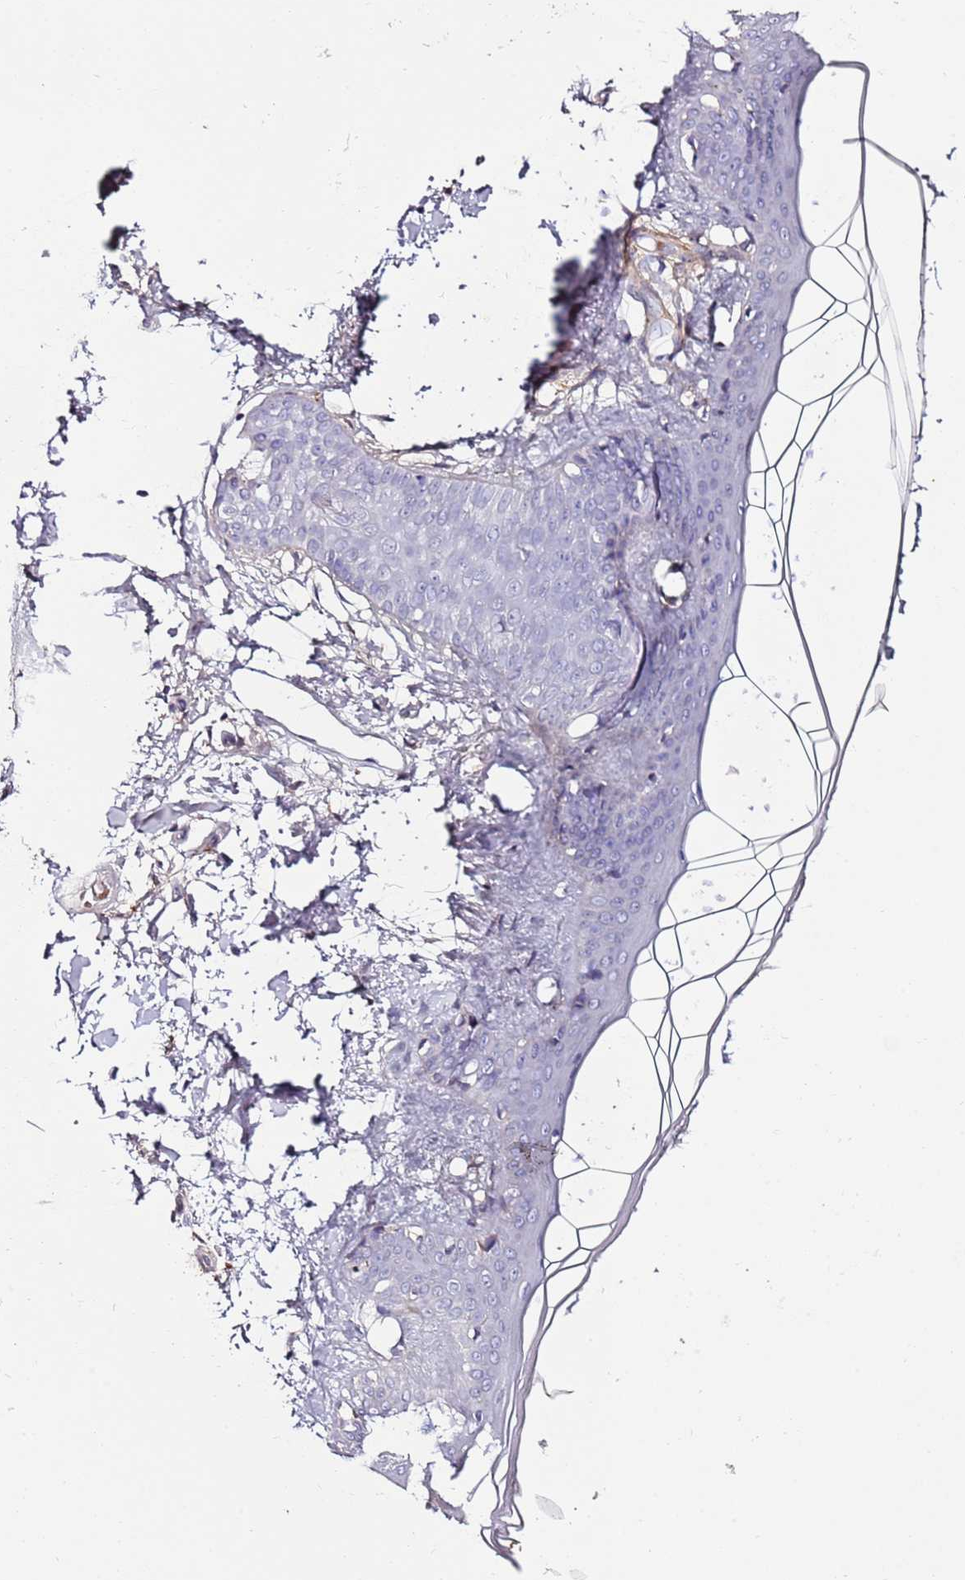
{"staining": {"intensity": "negative", "quantity": "none", "location": "none"}, "tissue": "skin", "cell_type": "Fibroblasts", "image_type": "normal", "snomed": [{"axis": "morphology", "description": "Normal tissue, NOS"}, {"axis": "topography", "description": "Skin"}], "caption": "DAB immunohistochemical staining of benign skin reveals no significant expression in fibroblasts.", "gene": "C3orf80", "patient": {"sex": "female", "age": 34}}